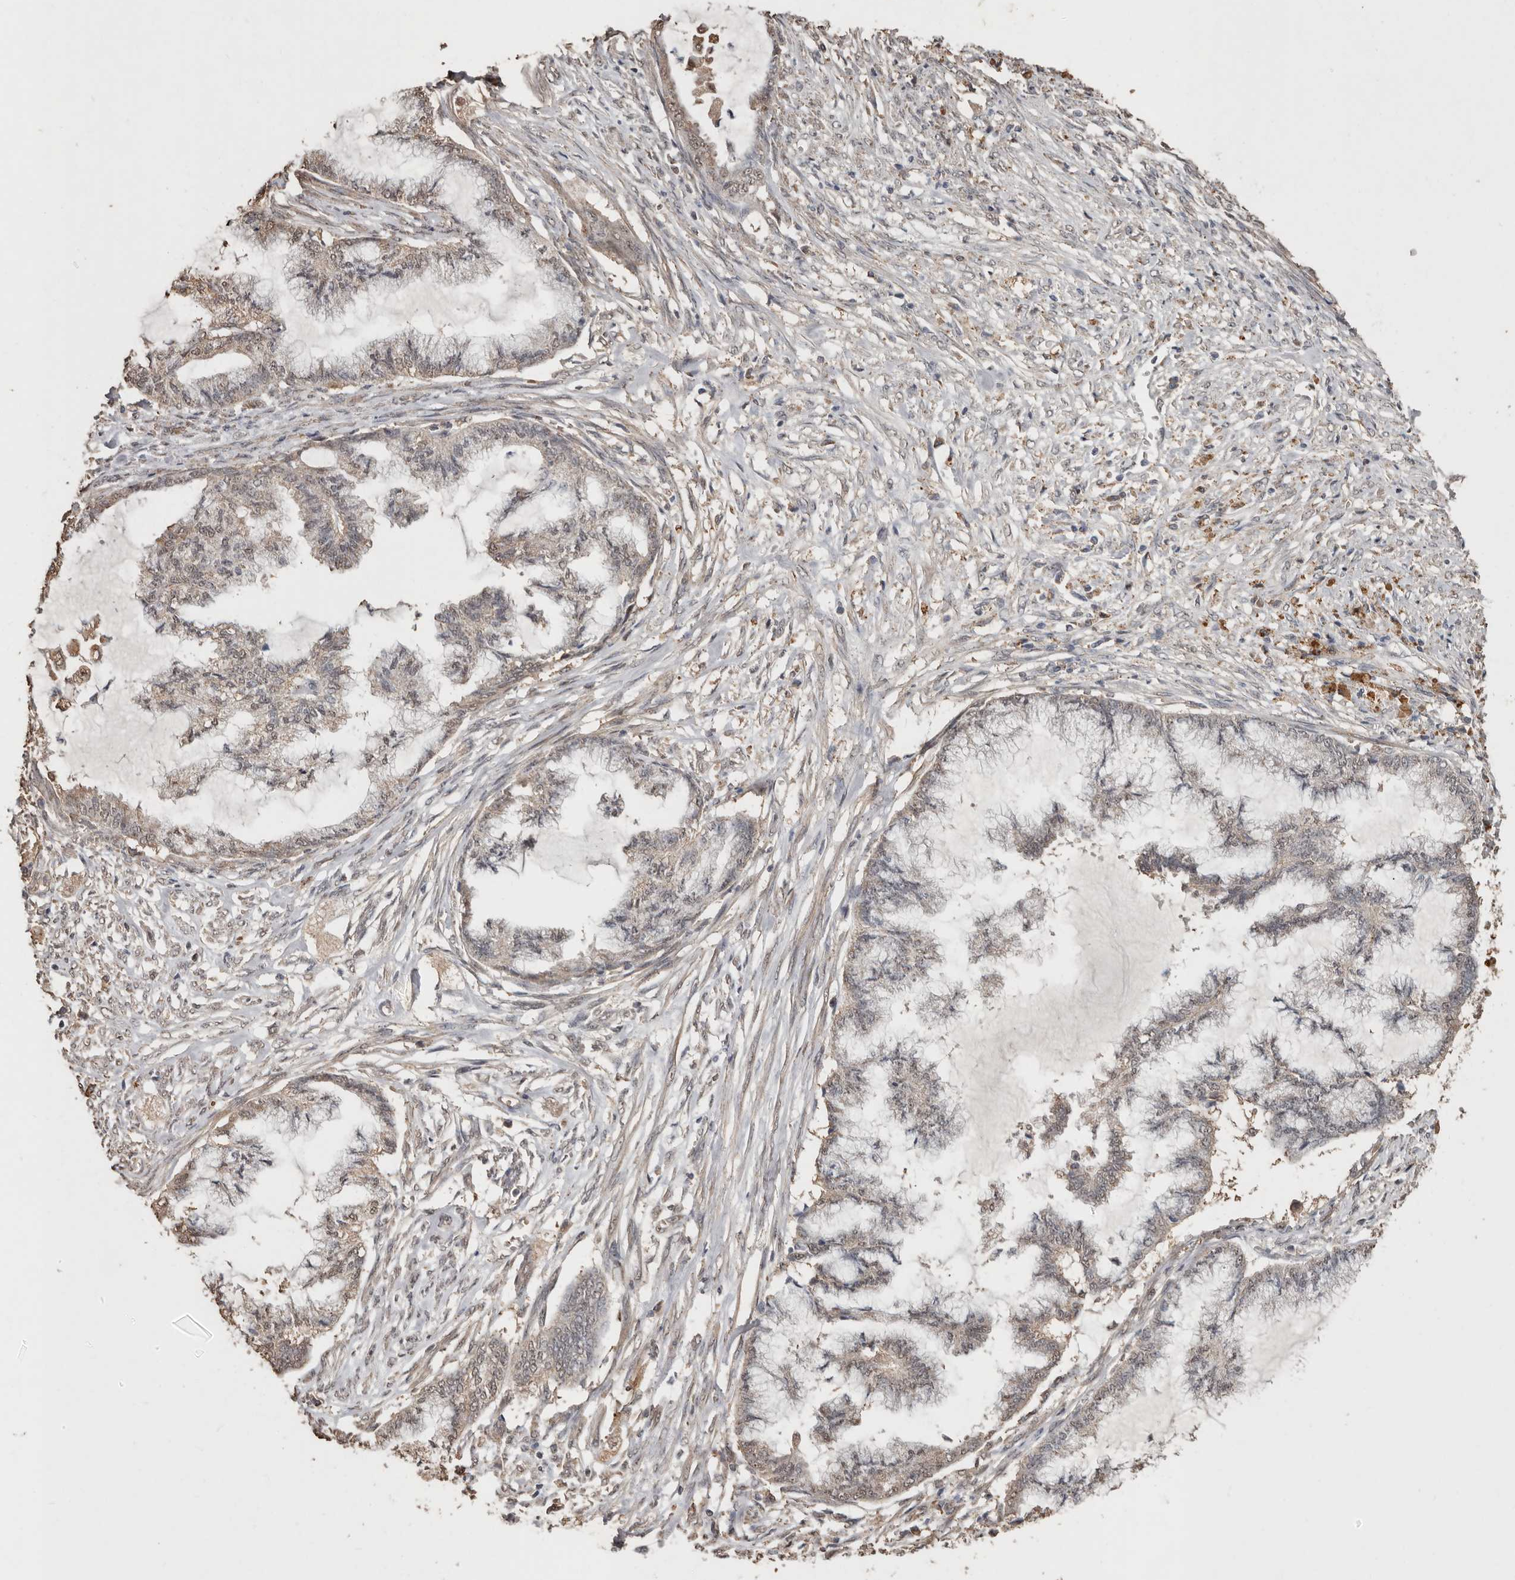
{"staining": {"intensity": "weak", "quantity": "25%-75%", "location": "cytoplasmic/membranous"}, "tissue": "endometrial cancer", "cell_type": "Tumor cells", "image_type": "cancer", "snomed": [{"axis": "morphology", "description": "Adenocarcinoma, NOS"}, {"axis": "topography", "description": "Endometrium"}], "caption": "Weak cytoplasmic/membranous expression is appreciated in about 25%-75% of tumor cells in endometrial cancer.", "gene": "GRAMD2A", "patient": {"sex": "female", "age": 86}}